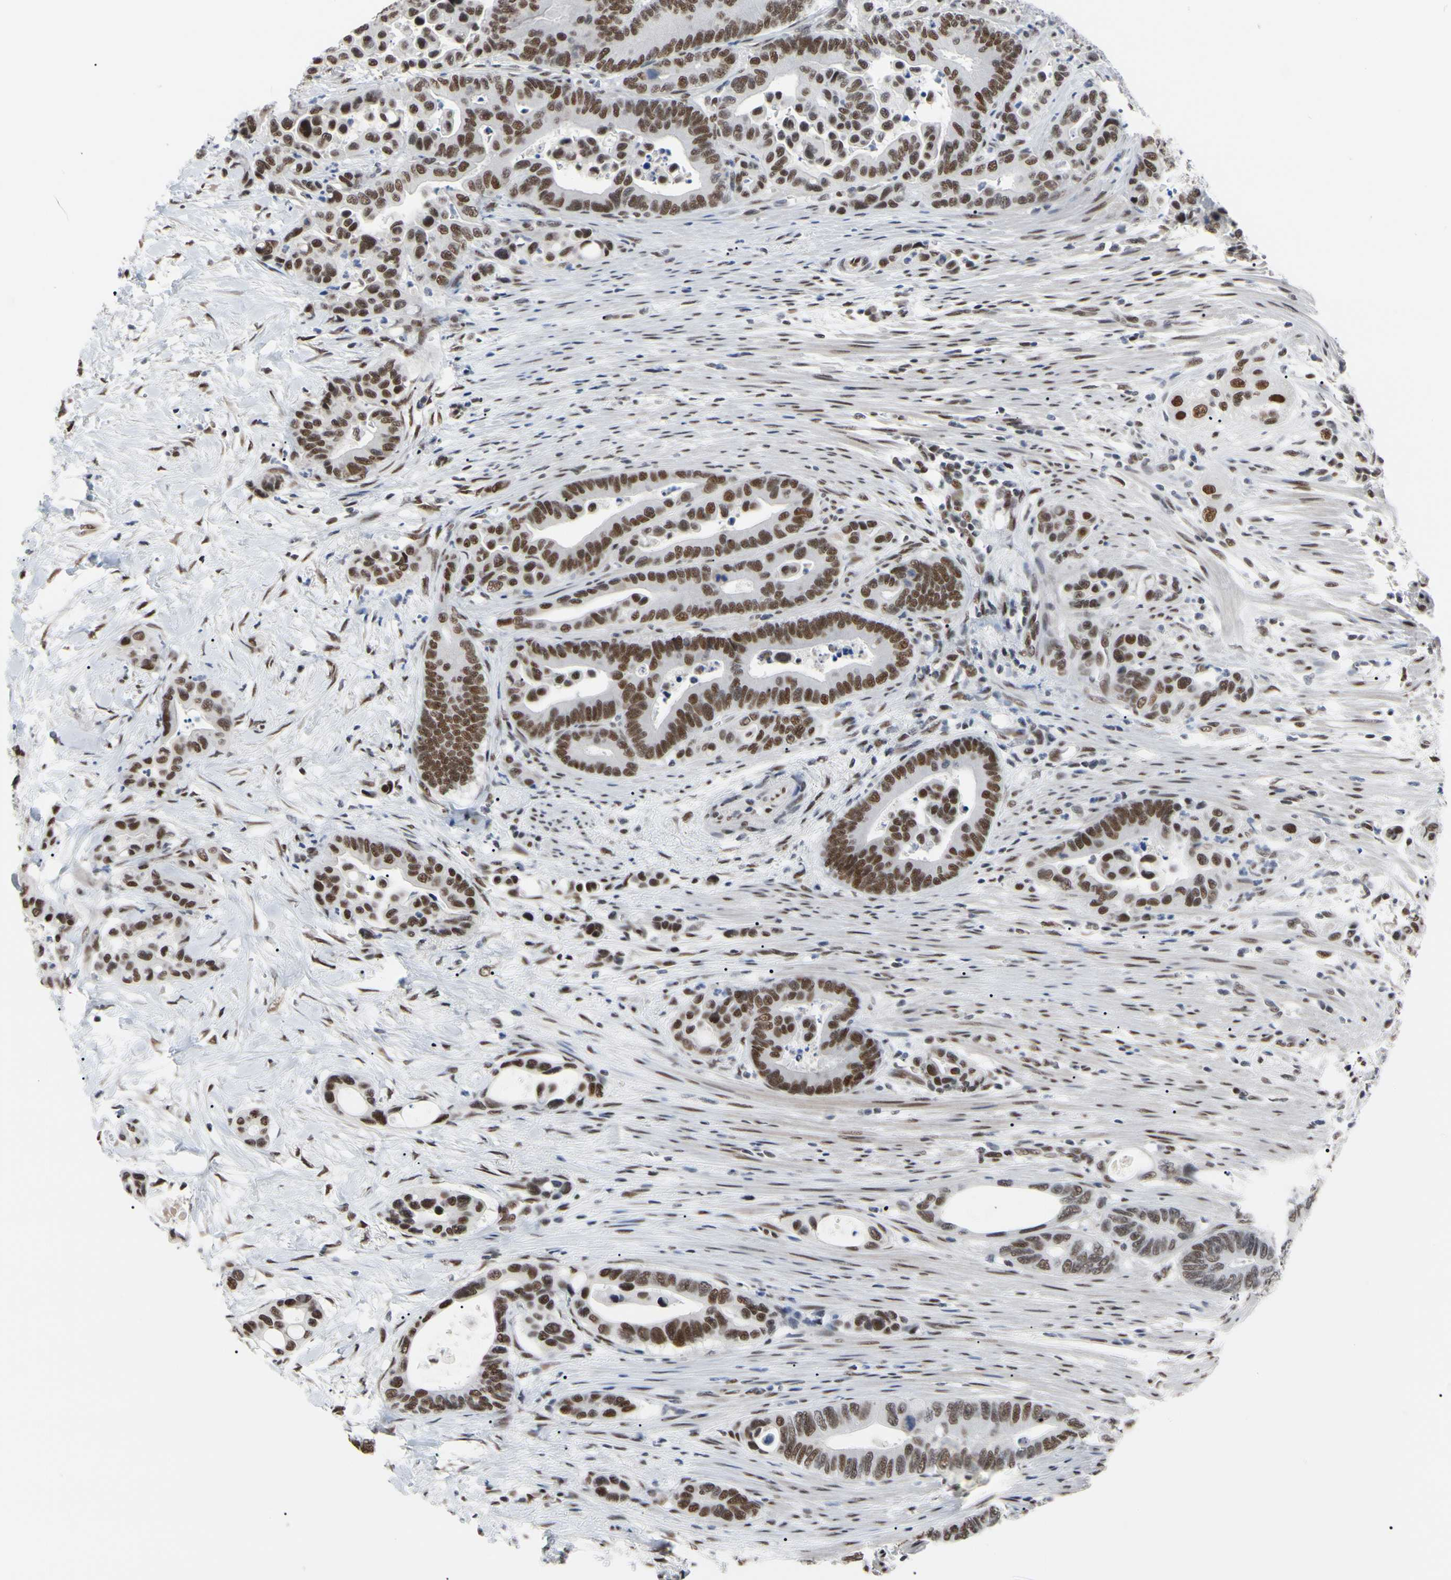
{"staining": {"intensity": "strong", "quantity": ">75%", "location": "nuclear"}, "tissue": "colorectal cancer", "cell_type": "Tumor cells", "image_type": "cancer", "snomed": [{"axis": "morphology", "description": "Normal tissue, NOS"}, {"axis": "morphology", "description": "Adenocarcinoma, NOS"}, {"axis": "topography", "description": "Colon"}], "caption": "About >75% of tumor cells in human colorectal cancer show strong nuclear protein staining as visualized by brown immunohistochemical staining.", "gene": "FAM98B", "patient": {"sex": "male", "age": 82}}